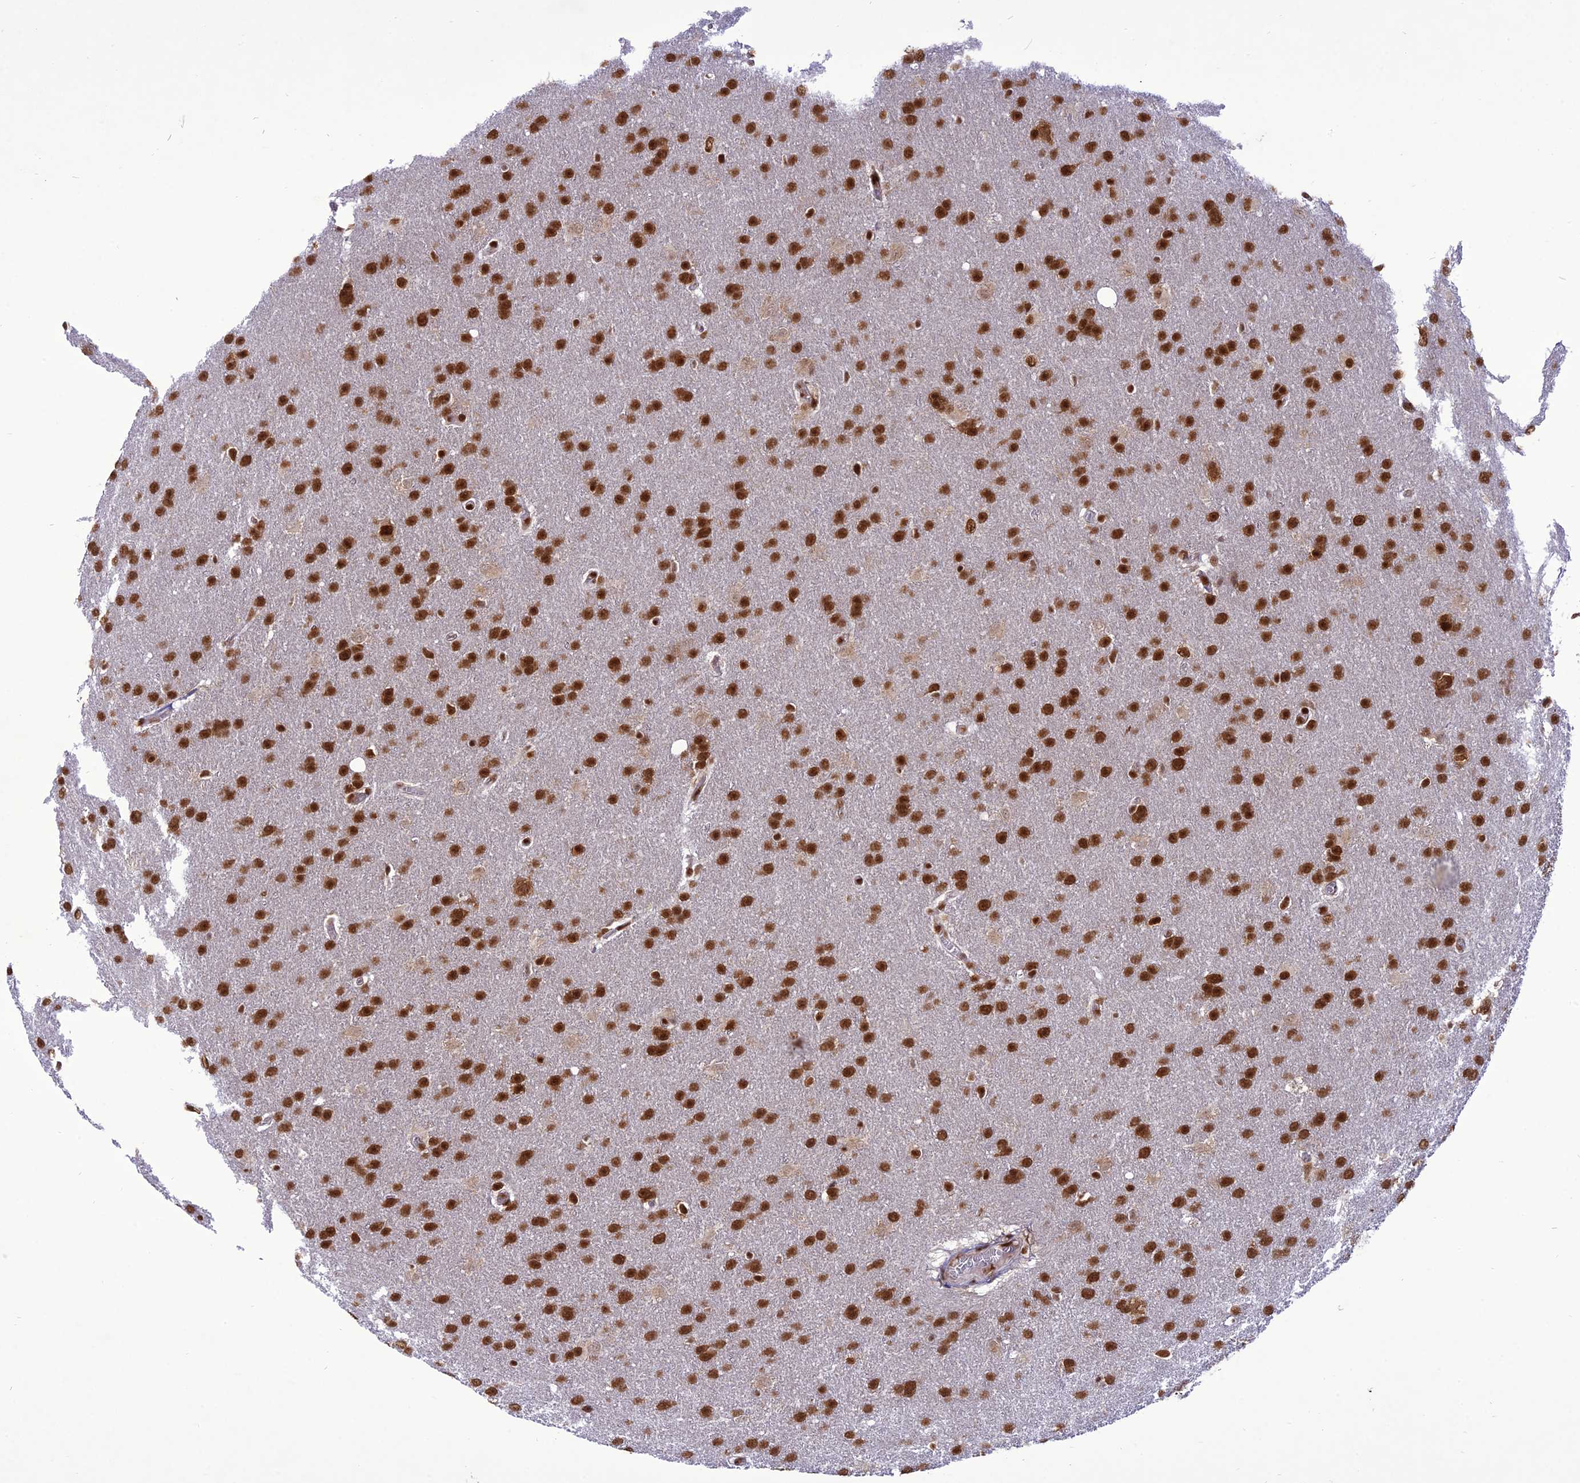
{"staining": {"intensity": "strong", "quantity": ">75%", "location": "nuclear"}, "tissue": "glioma", "cell_type": "Tumor cells", "image_type": "cancer", "snomed": [{"axis": "morphology", "description": "Glioma, malignant, Low grade"}, {"axis": "topography", "description": "Brain"}], "caption": "This is a histology image of immunohistochemistry staining of malignant low-grade glioma, which shows strong positivity in the nuclear of tumor cells.", "gene": "DDX1", "patient": {"sex": "female", "age": 32}}